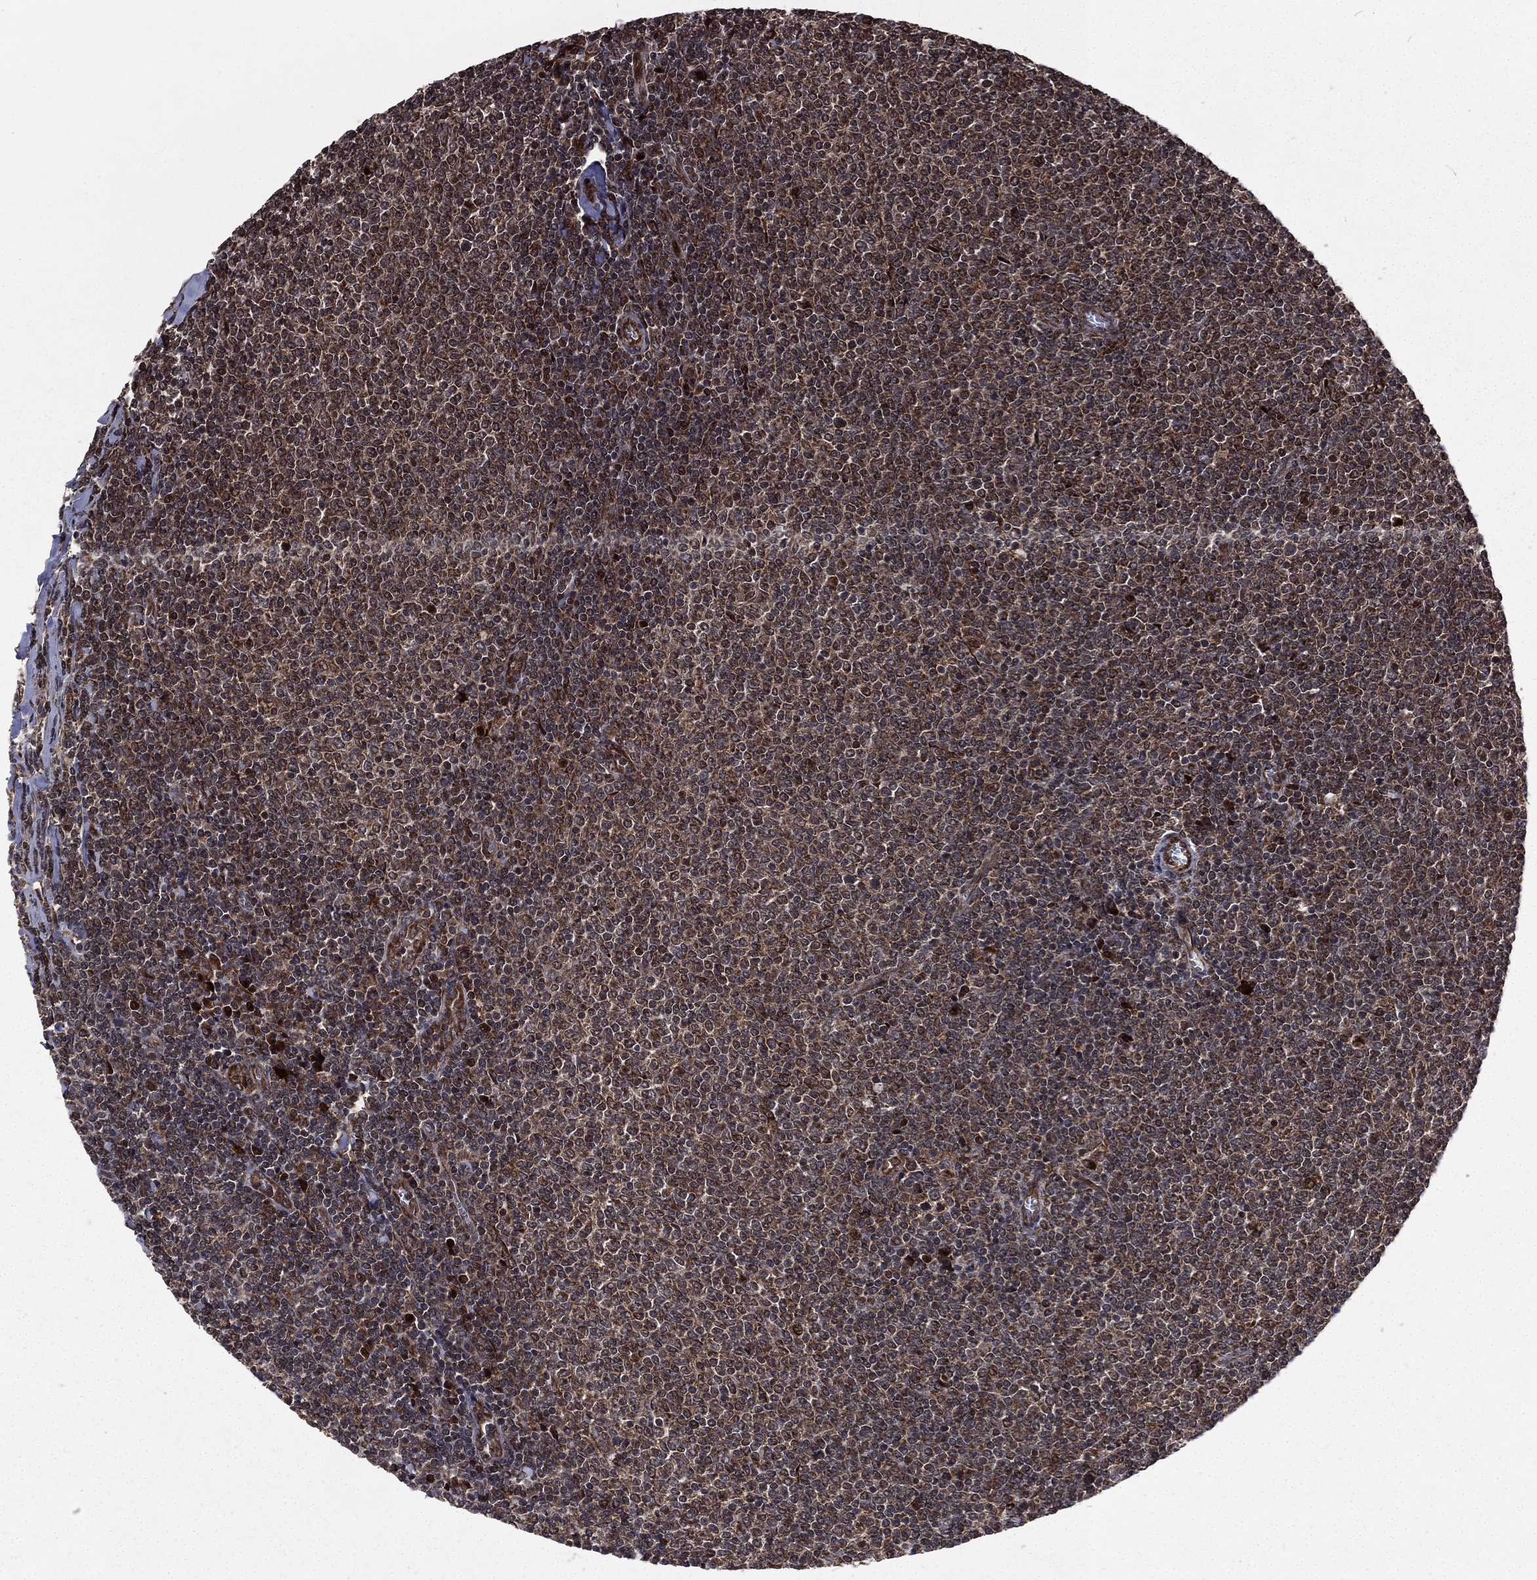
{"staining": {"intensity": "weak", "quantity": "25%-75%", "location": "cytoplasmic/membranous"}, "tissue": "lymphoma", "cell_type": "Tumor cells", "image_type": "cancer", "snomed": [{"axis": "morphology", "description": "Malignant lymphoma, non-Hodgkin's type, Low grade"}, {"axis": "topography", "description": "Lymph node"}], "caption": "Immunohistochemical staining of human low-grade malignant lymphoma, non-Hodgkin's type displays low levels of weak cytoplasmic/membranous expression in approximately 25%-75% of tumor cells.", "gene": "LENG8", "patient": {"sex": "male", "age": 52}}